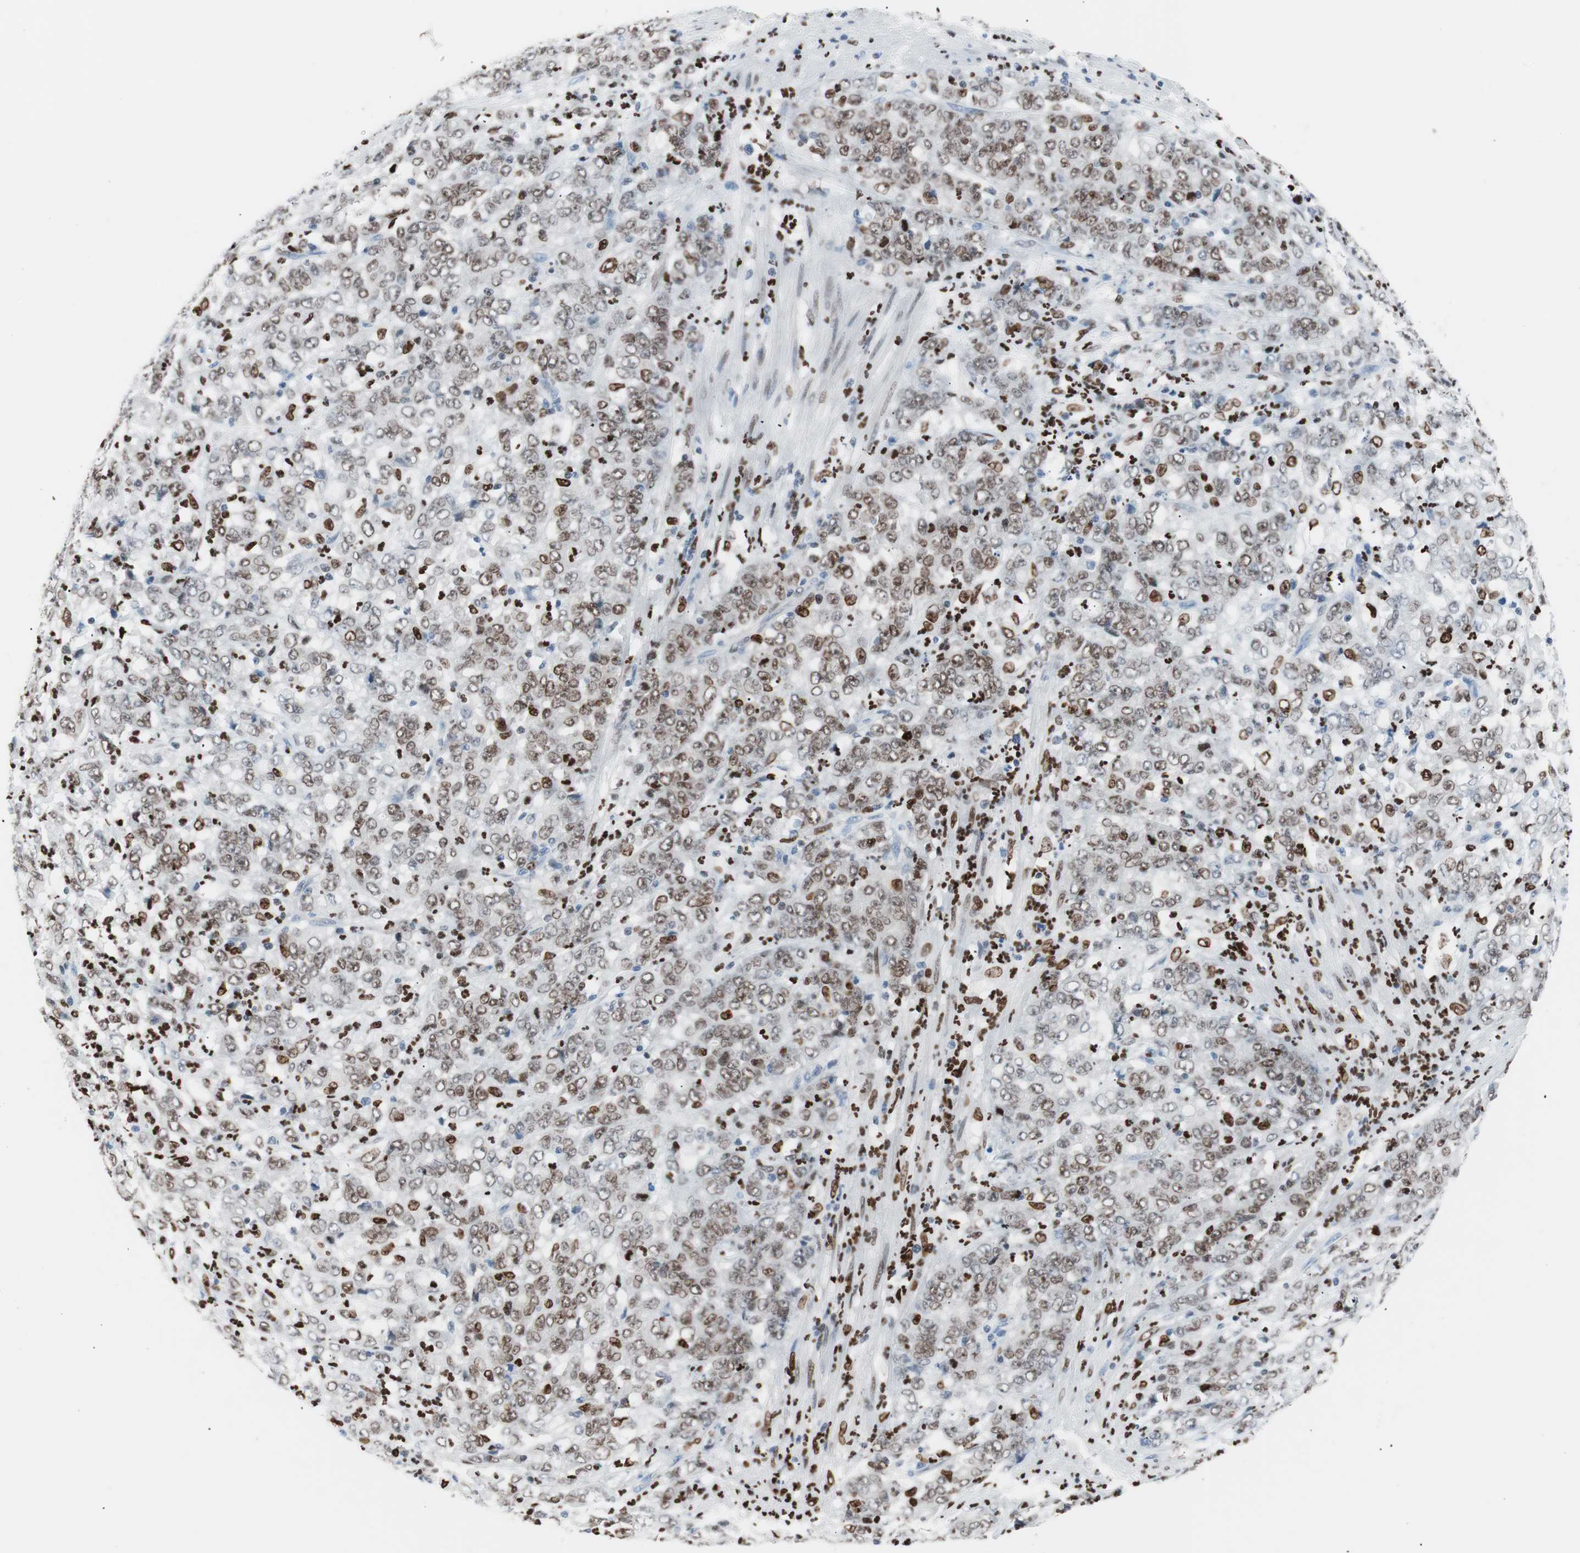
{"staining": {"intensity": "weak", "quantity": "25%-75%", "location": "nuclear"}, "tissue": "stomach cancer", "cell_type": "Tumor cells", "image_type": "cancer", "snomed": [{"axis": "morphology", "description": "Adenocarcinoma, NOS"}, {"axis": "topography", "description": "Stomach, lower"}], "caption": "This is an image of immunohistochemistry (IHC) staining of stomach adenocarcinoma, which shows weak staining in the nuclear of tumor cells.", "gene": "CEBPB", "patient": {"sex": "female", "age": 71}}